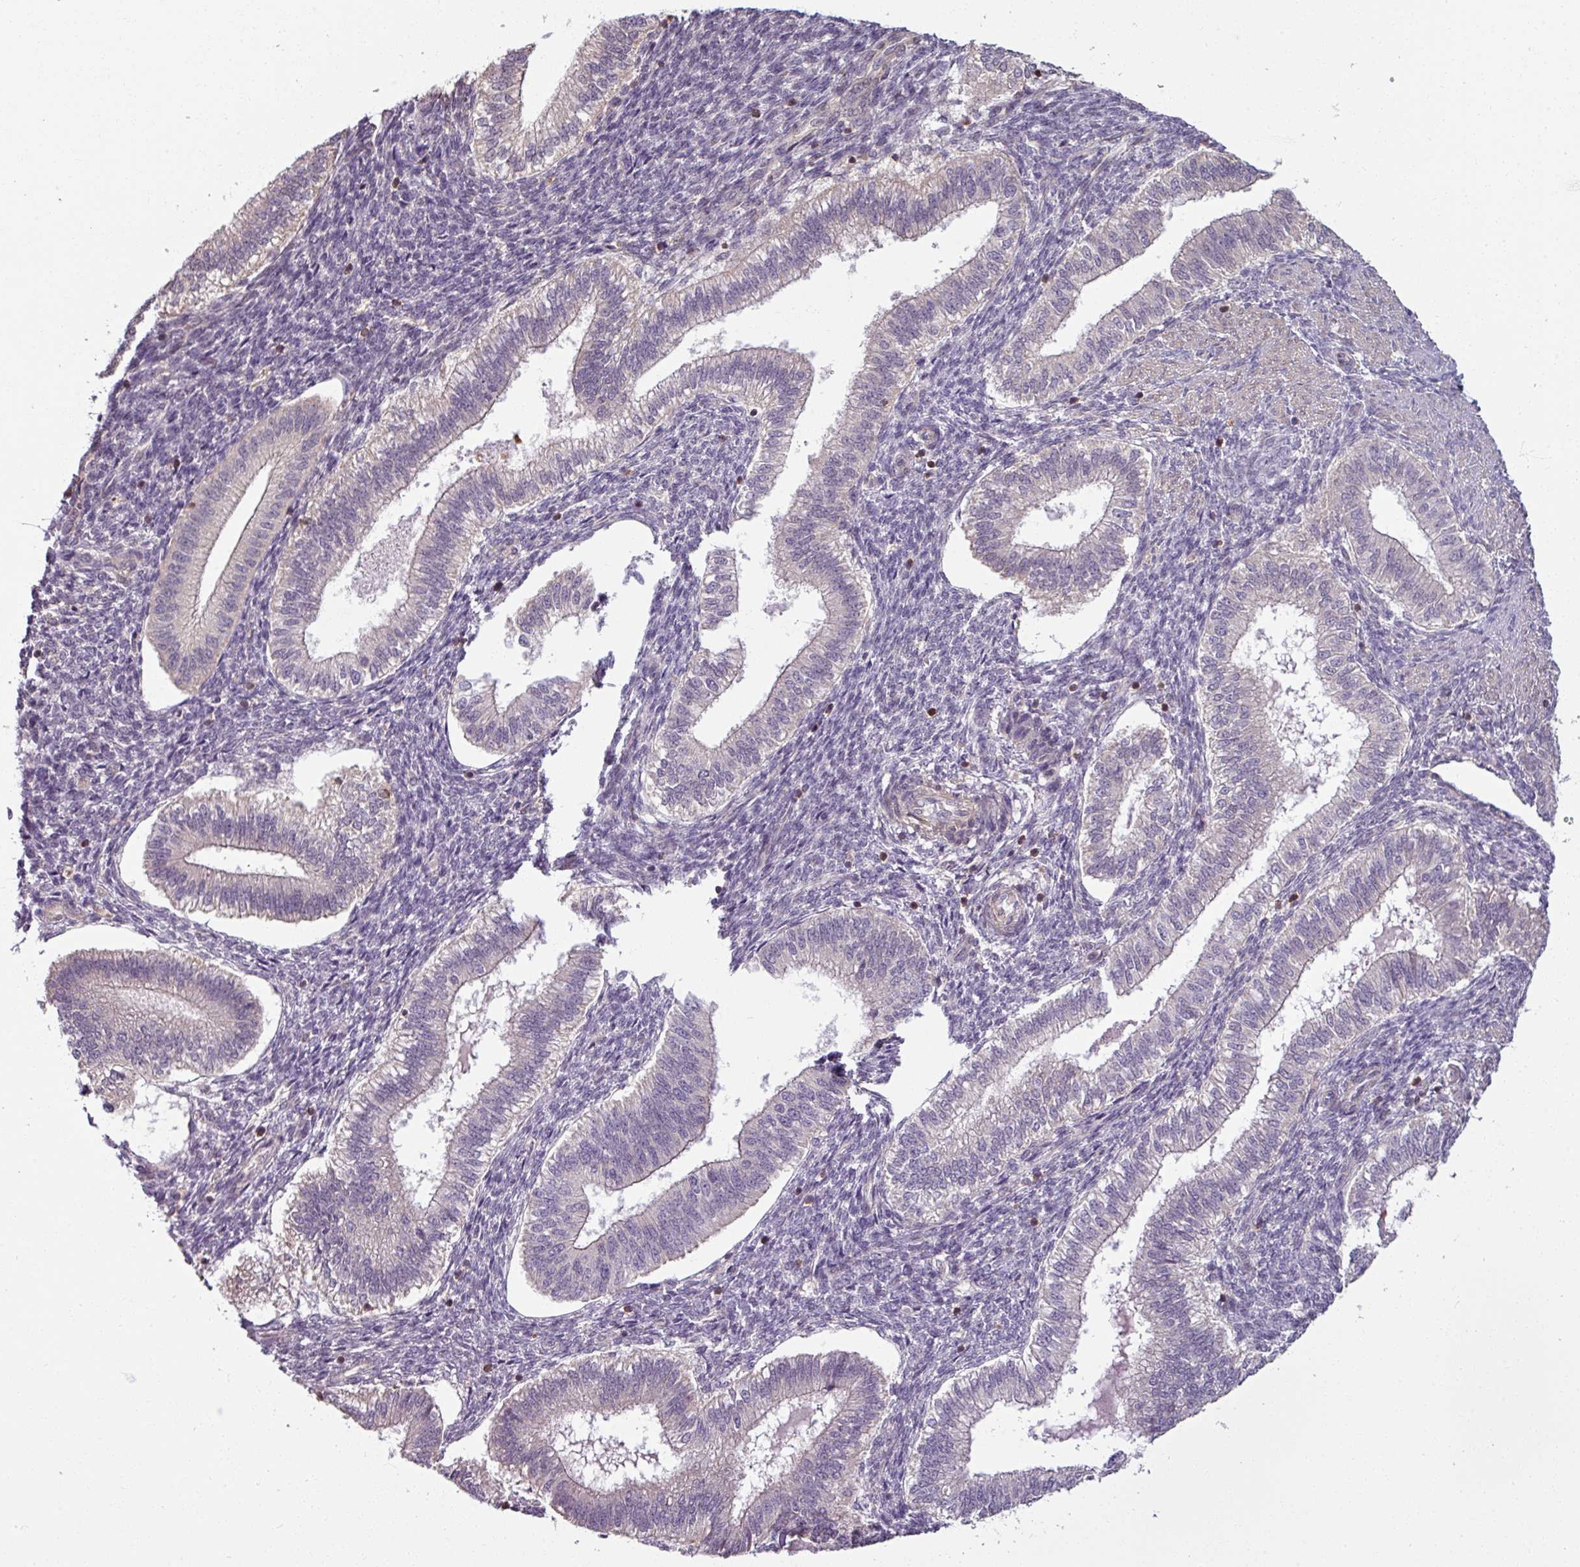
{"staining": {"intensity": "weak", "quantity": "<25%", "location": "cytoplasmic/membranous"}, "tissue": "endometrium", "cell_type": "Cells in endometrial stroma", "image_type": "normal", "snomed": [{"axis": "morphology", "description": "Normal tissue, NOS"}, {"axis": "topography", "description": "Endometrium"}], "caption": "Cells in endometrial stroma show no significant expression in benign endometrium. (Immunohistochemistry, brightfield microscopy, high magnification).", "gene": "TUSC3", "patient": {"sex": "female", "age": 25}}